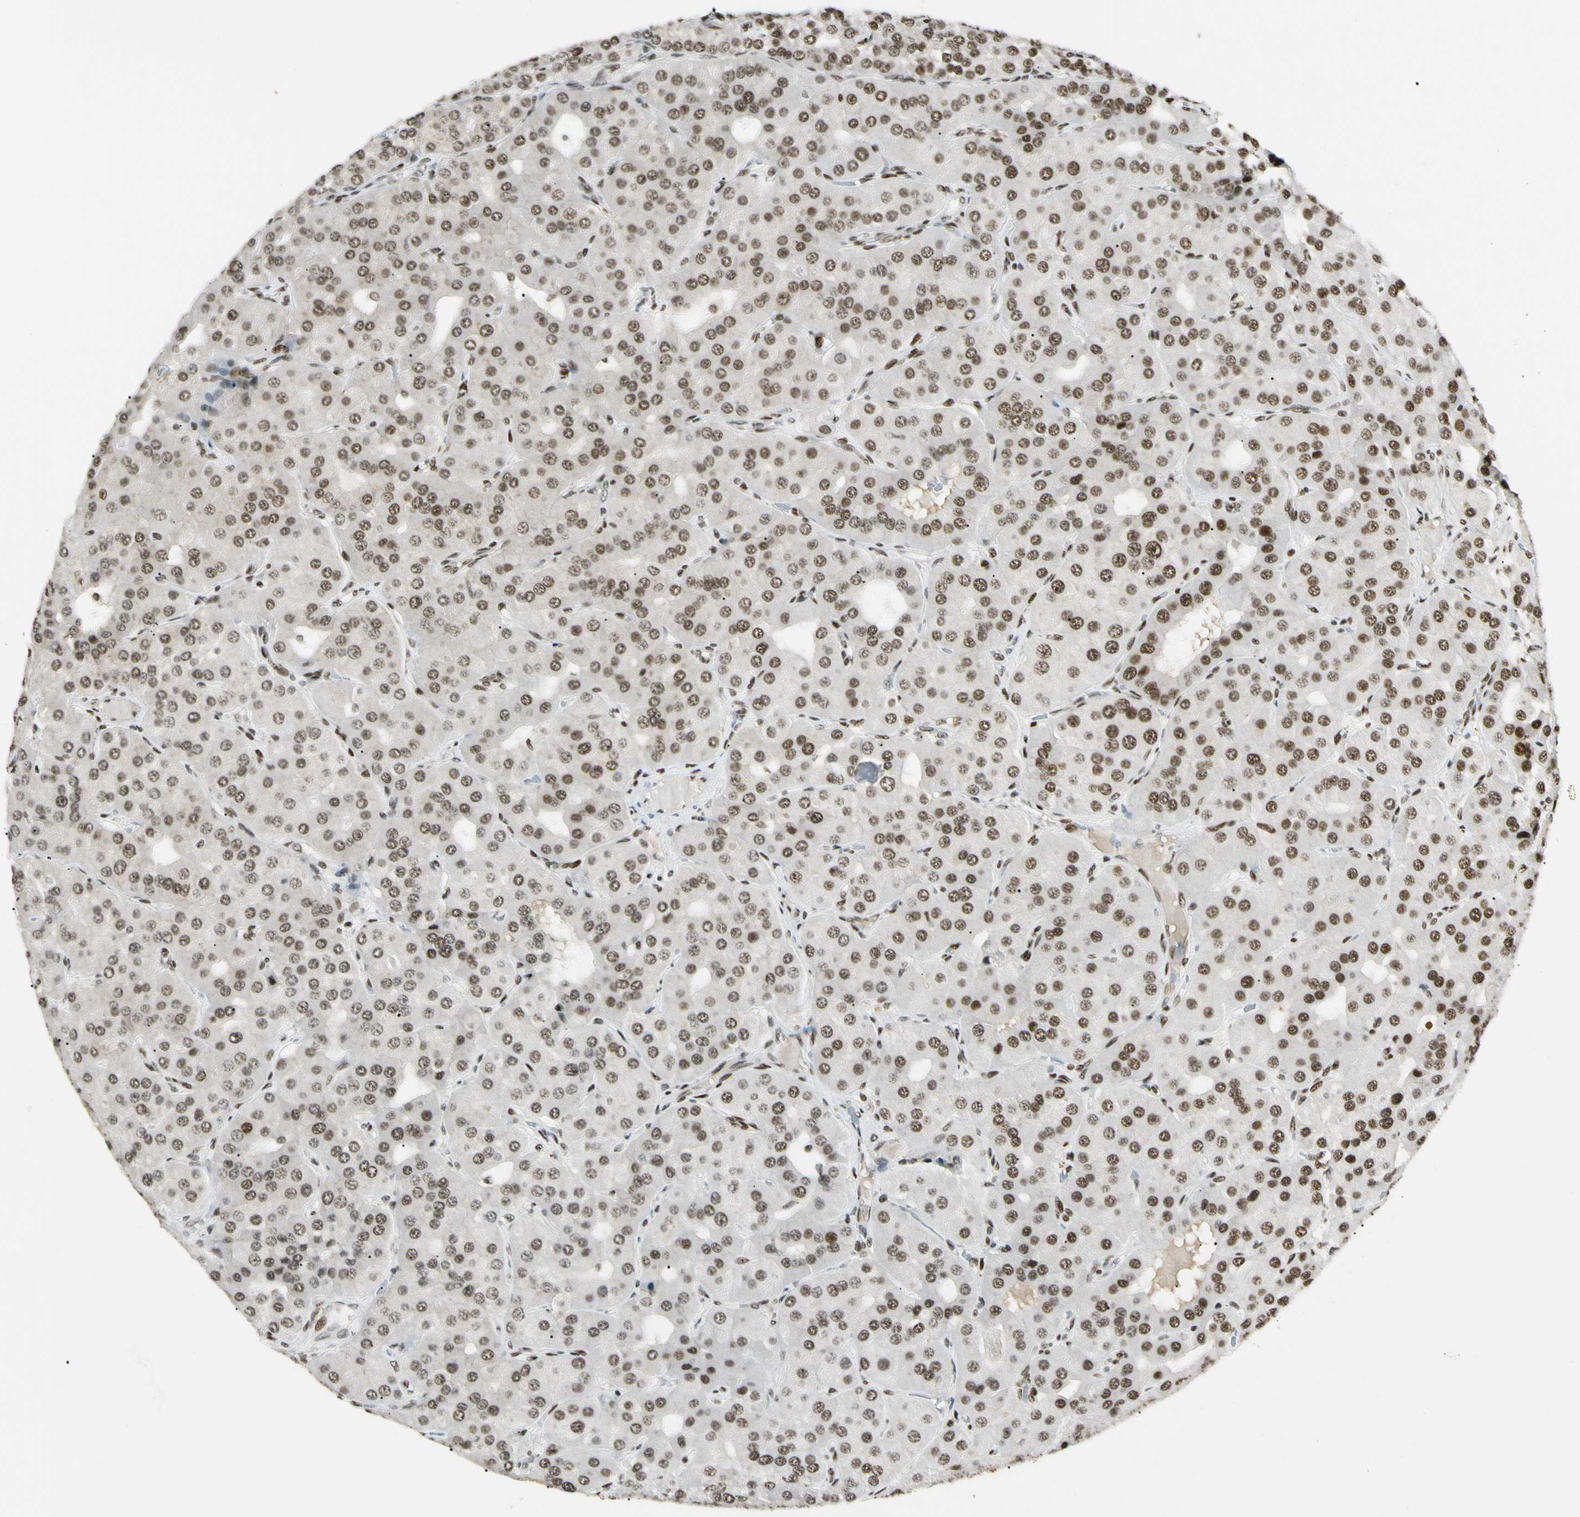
{"staining": {"intensity": "strong", "quantity": ">75%", "location": "nuclear"}, "tissue": "parathyroid gland", "cell_type": "Glandular cells", "image_type": "normal", "snomed": [{"axis": "morphology", "description": "Normal tissue, NOS"}, {"axis": "morphology", "description": "Adenoma, NOS"}, {"axis": "topography", "description": "Parathyroid gland"}], "caption": "The image shows staining of normal parathyroid gland, revealing strong nuclear protein expression (brown color) within glandular cells. (brown staining indicates protein expression, while blue staining denotes nuclei).", "gene": "FUS", "patient": {"sex": "female", "age": 86}}